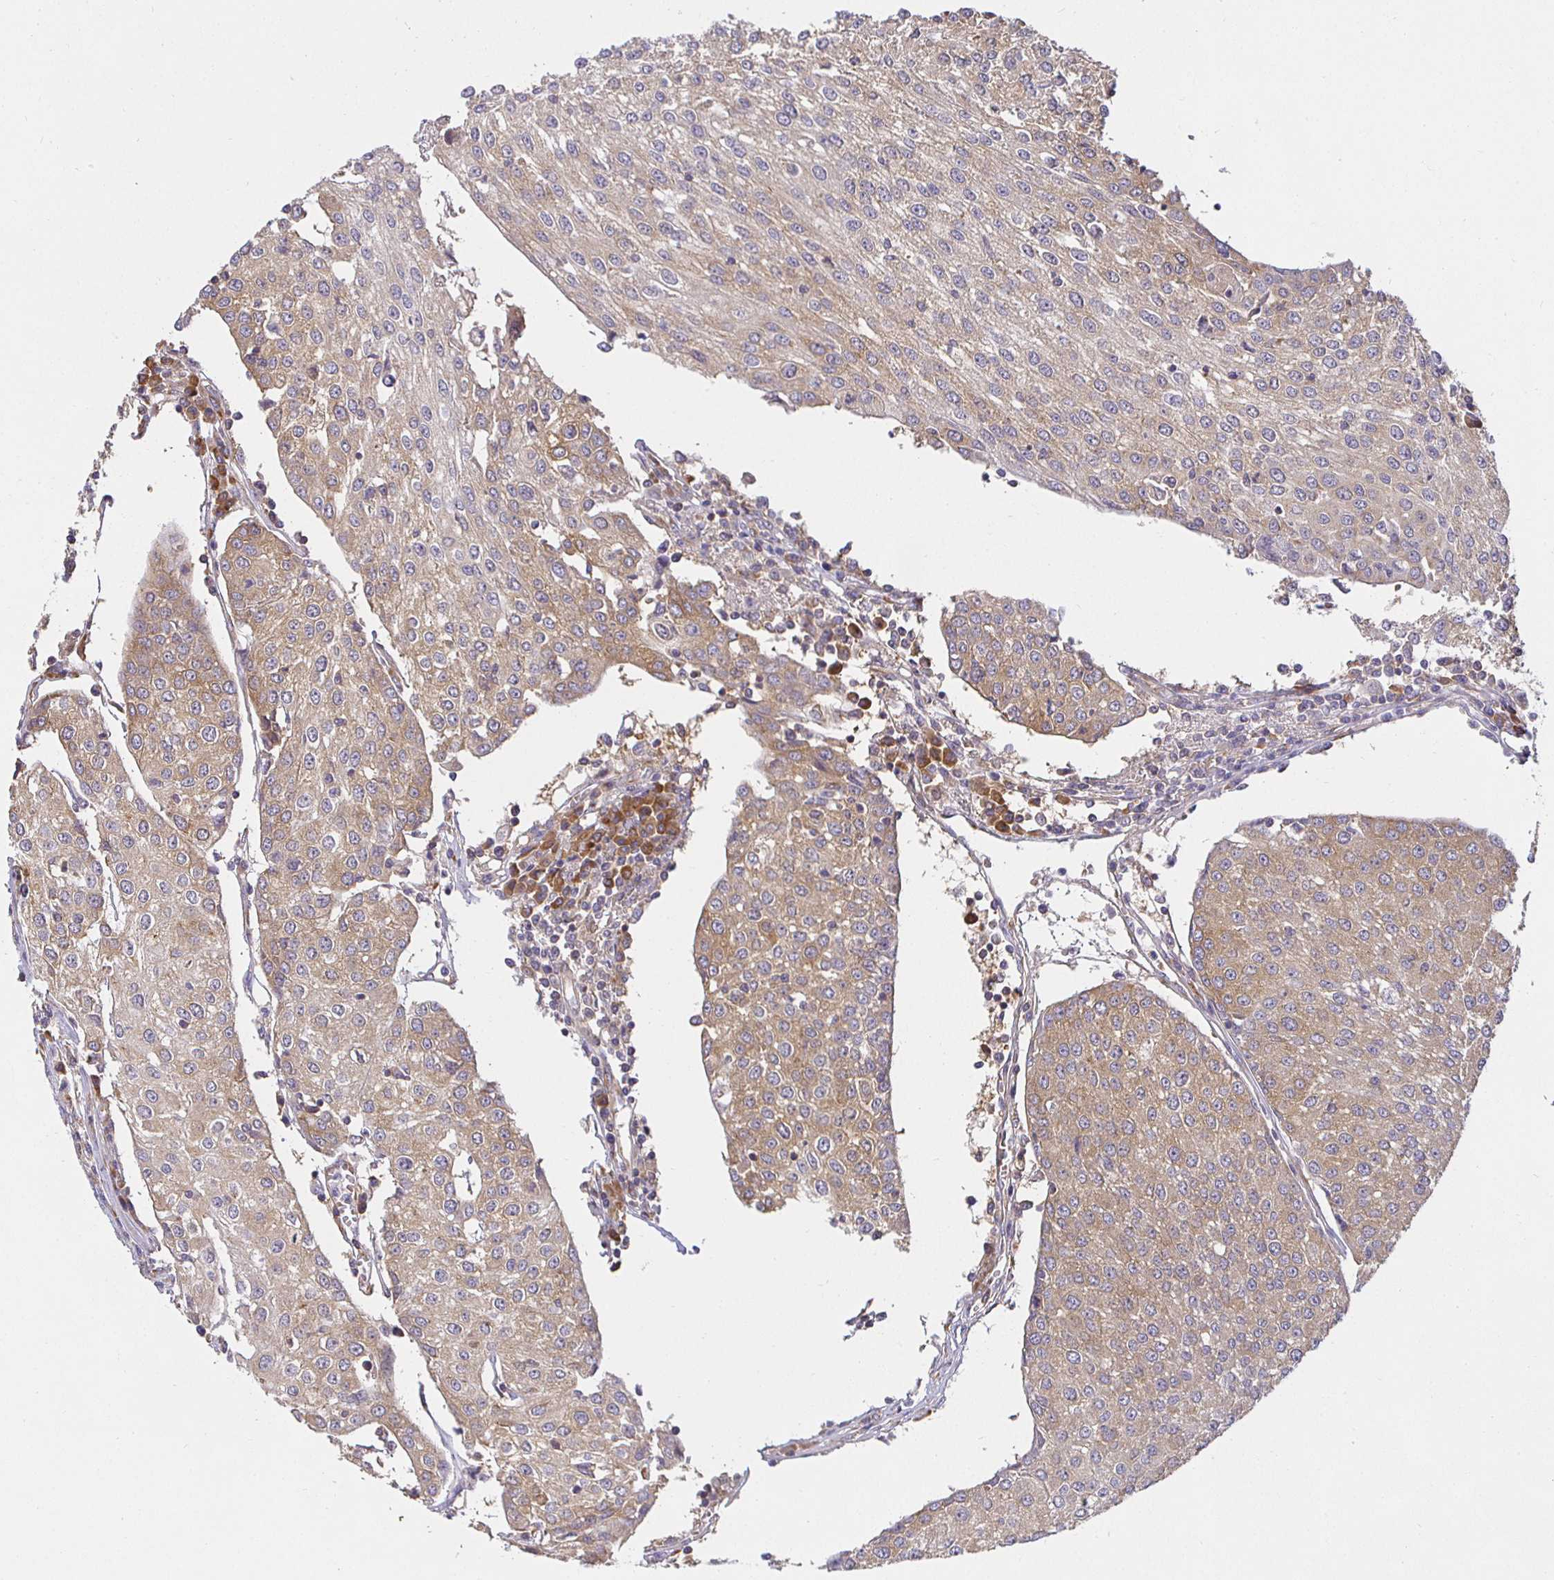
{"staining": {"intensity": "weak", "quantity": "25%-75%", "location": "cytoplasmic/membranous"}, "tissue": "urothelial cancer", "cell_type": "Tumor cells", "image_type": "cancer", "snomed": [{"axis": "morphology", "description": "Urothelial carcinoma, High grade"}, {"axis": "topography", "description": "Urinary bladder"}], "caption": "There is low levels of weak cytoplasmic/membranous positivity in tumor cells of urothelial carcinoma (high-grade), as demonstrated by immunohistochemical staining (brown color).", "gene": "IRAK1", "patient": {"sex": "female", "age": 85}}